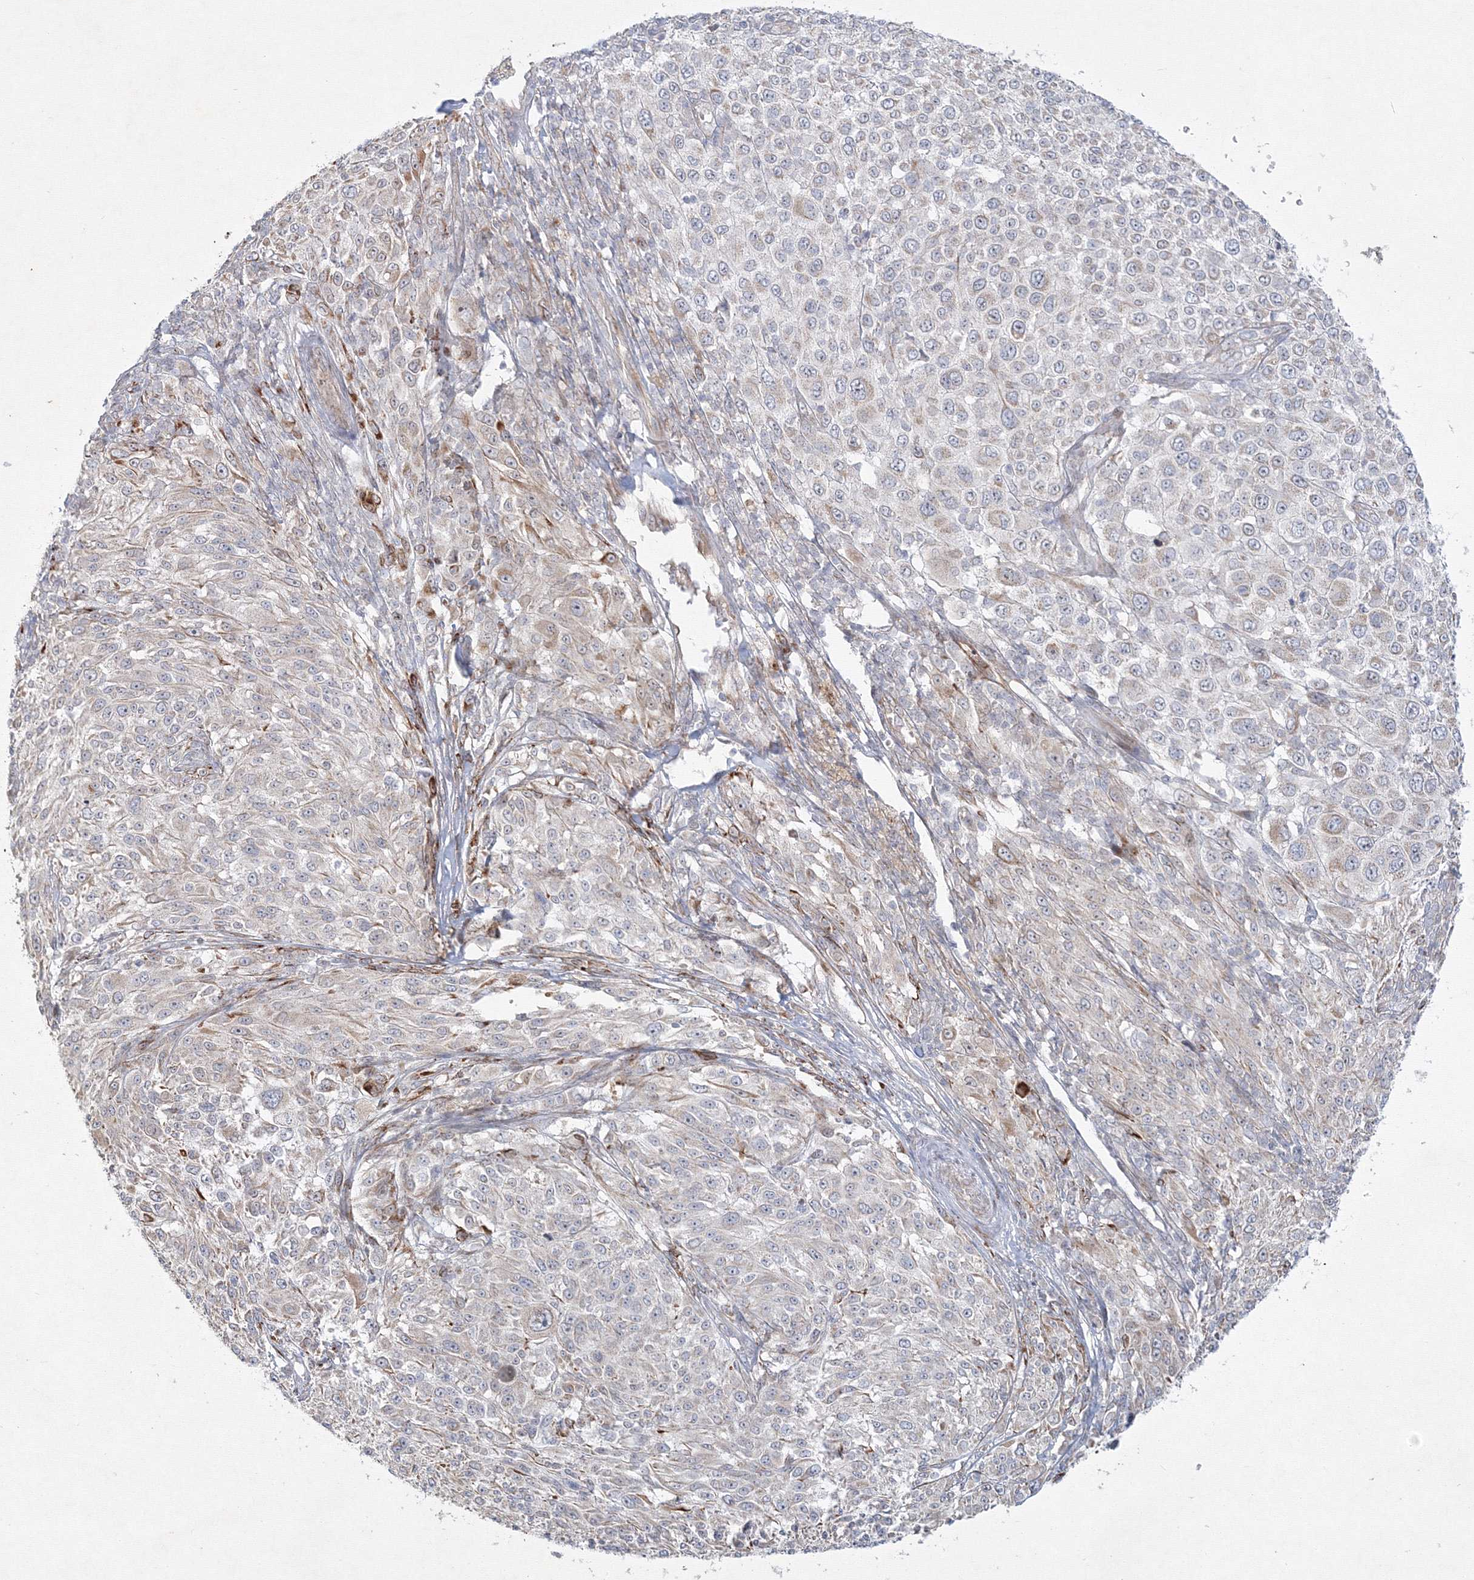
{"staining": {"intensity": "weak", "quantity": "<25%", "location": "cytoplasmic/membranous"}, "tissue": "melanoma", "cell_type": "Tumor cells", "image_type": "cancer", "snomed": [{"axis": "morphology", "description": "Malignant melanoma, NOS"}, {"axis": "topography", "description": "Skin of trunk"}], "caption": "Immunohistochemical staining of melanoma exhibits no significant expression in tumor cells. (Stains: DAB immunohistochemistry with hematoxylin counter stain, Microscopy: brightfield microscopy at high magnification).", "gene": "WDR49", "patient": {"sex": "male", "age": 71}}